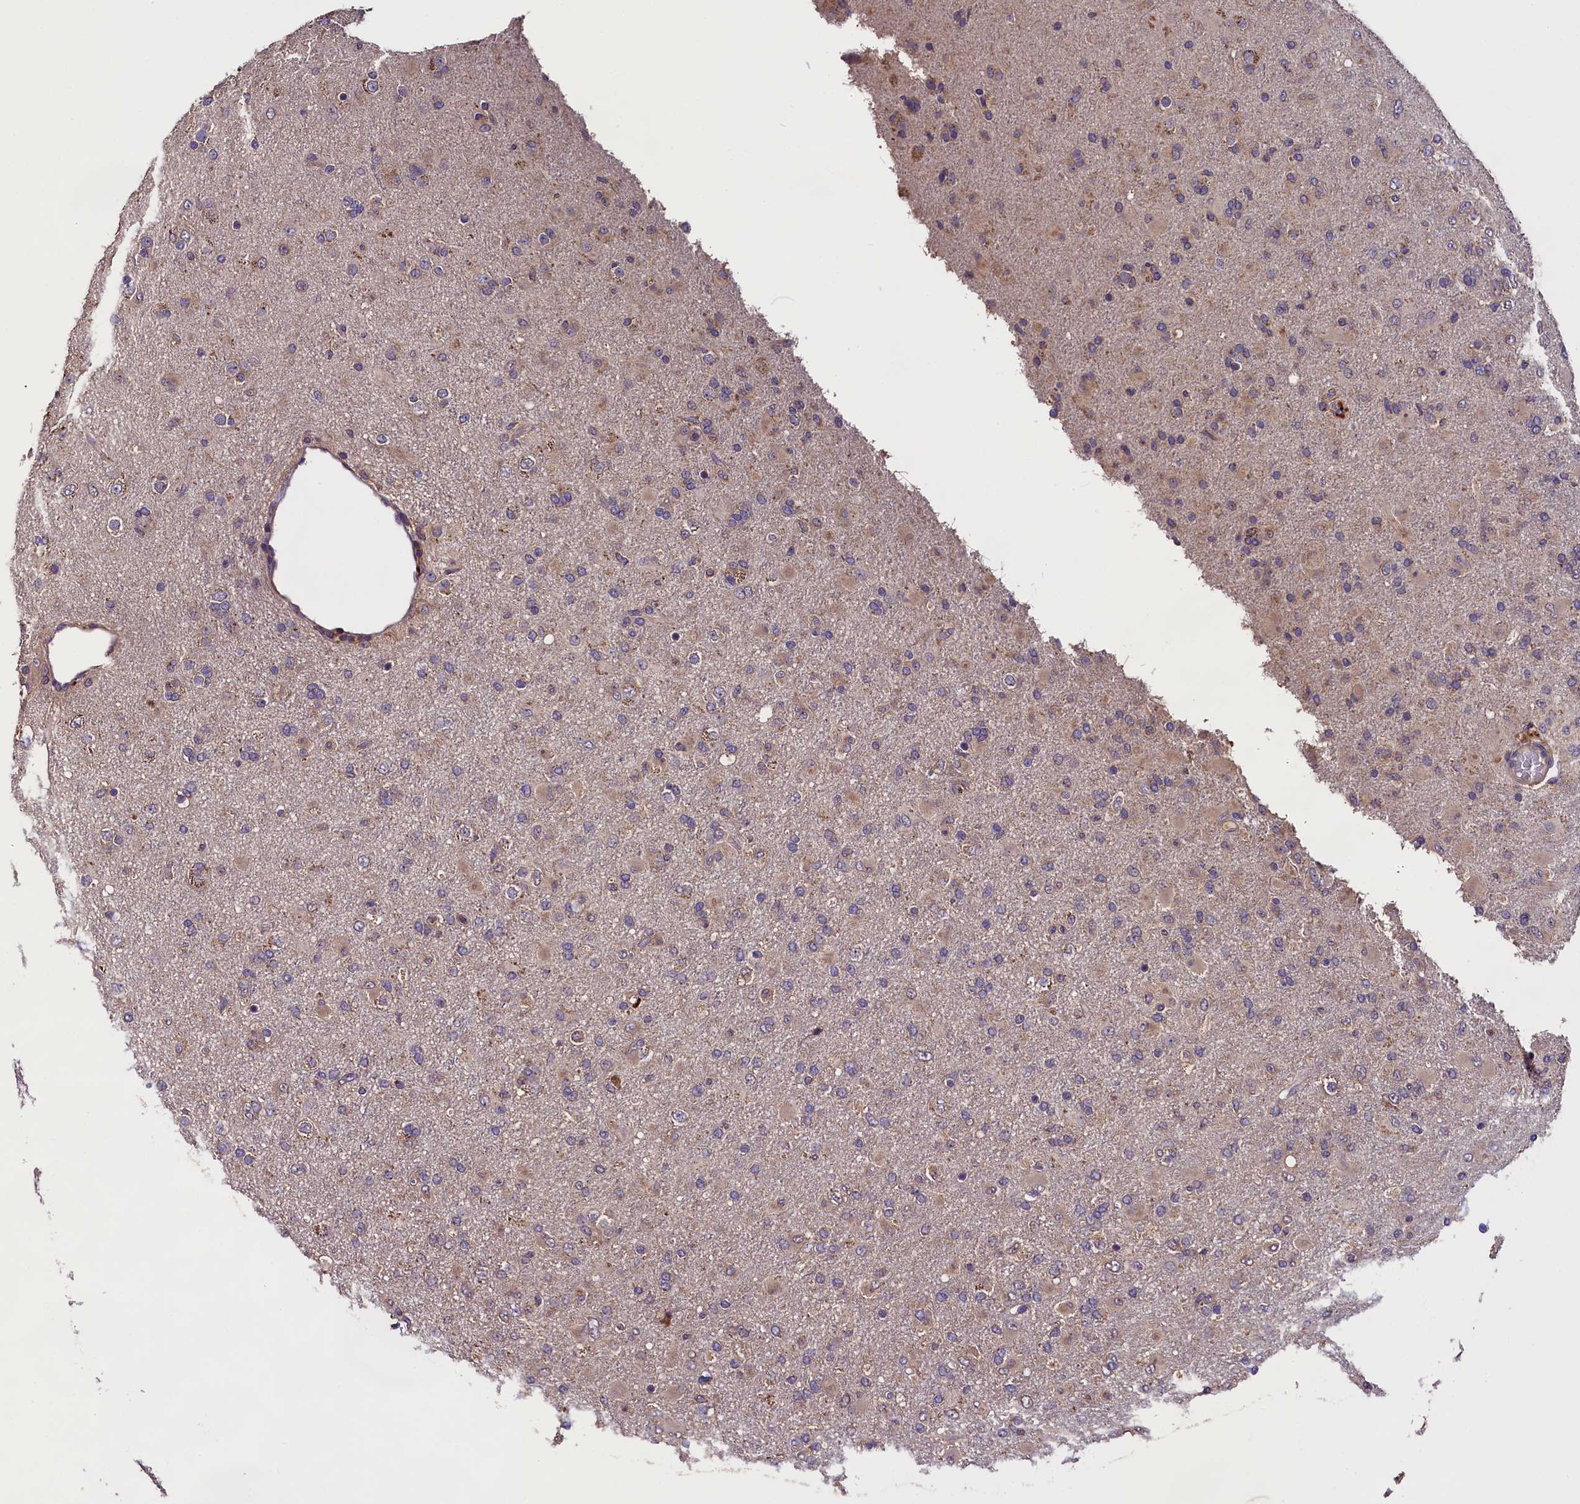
{"staining": {"intensity": "weak", "quantity": "25%-75%", "location": "cytoplasmic/membranous"}, "tissue": "glioma", "cell_type": "Tumor cells", "image_type": "cancer", "snomed": [{"axis": "morphology", "description": "Glioma, malignant, Low grade"}, {"axis": "topography", "description": "Brain"}], "caption": "There is low levels of weak cytoplasmic/membranous staining in tumor cells of glioma, as demonstrated by immunohistochemical staining (brown color).", "gene": "ENKD1", "patient": {"sex": "male", "age": 65}}